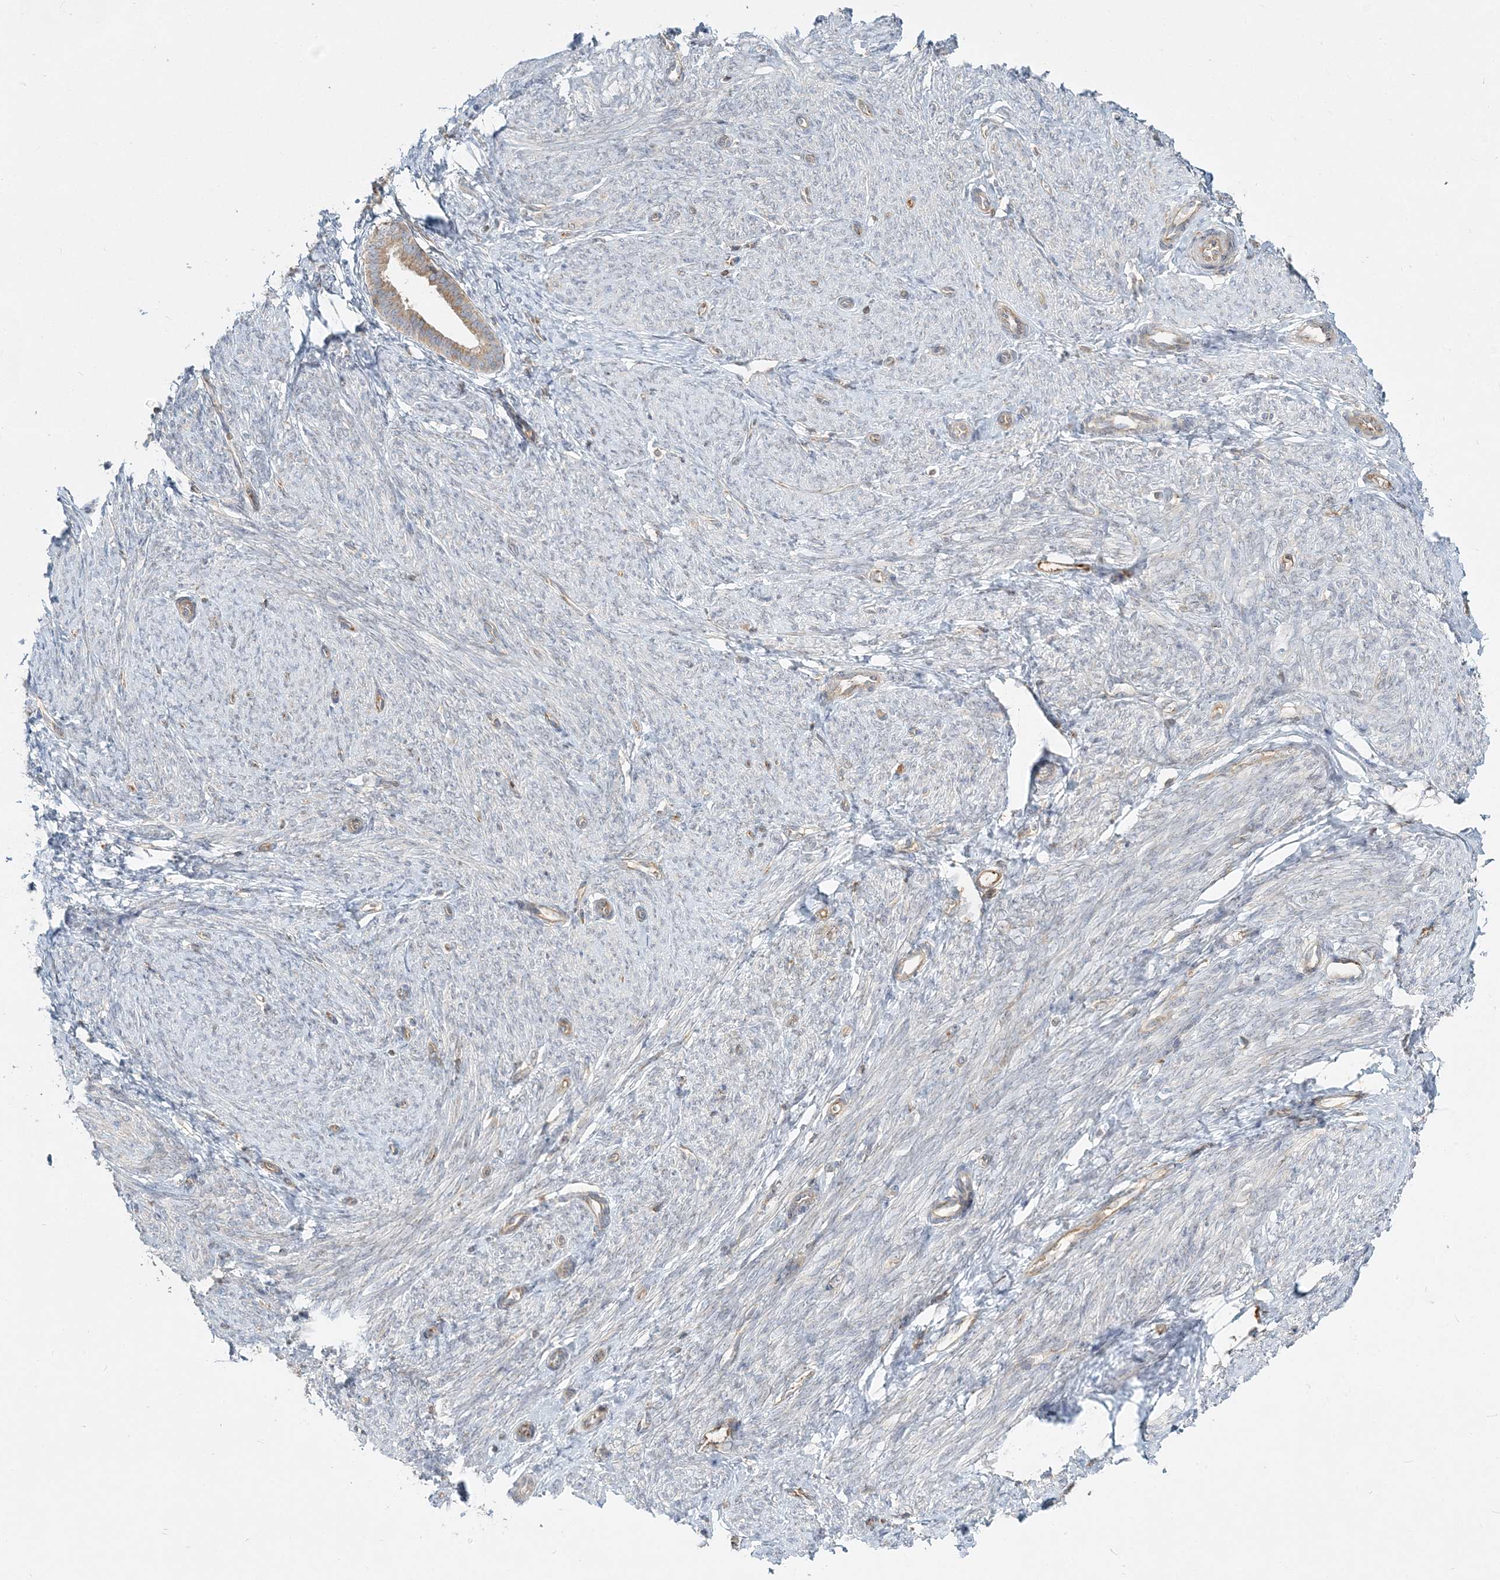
{"staining": {"intensity": "weak", "quantity": "<25%", "location": "cytoplasmic/membranous"}, "tissue": "endometrium", "cell_type": "Cells in endometrial stroma", "image_type": "normal", "snomed": [{"axis": "morphology", "description": "Normal tissue, NOS"}, {"axis": "topography", "description": "Endometrium"}], "caption": "This is an IHC photomicrograph of benign endometrium. There is no positivity in cells in endometrial stroma.", "gene": "AP1AR", "patient": {"sex": "female", "age": 72}}